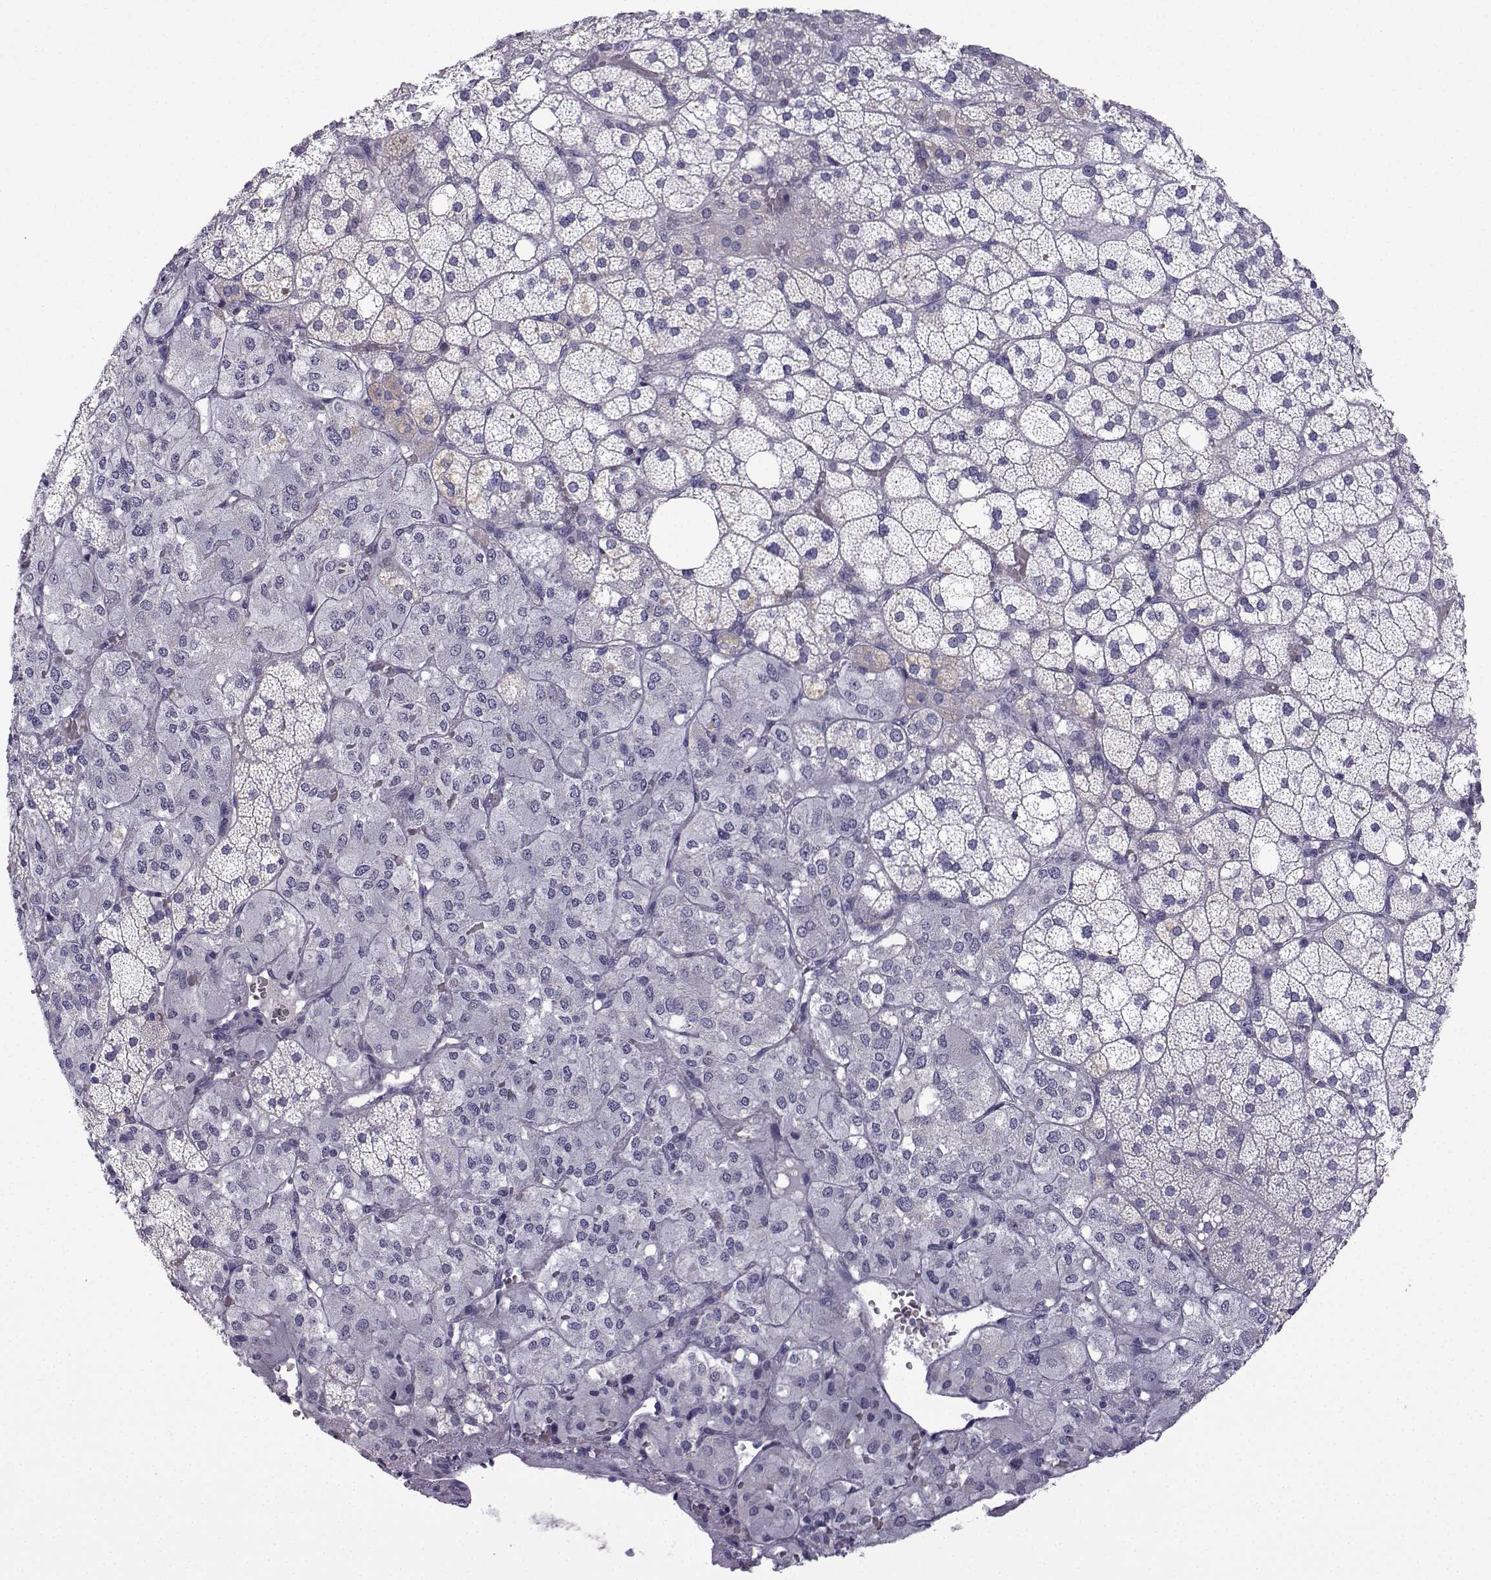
{"staining": {"intensity": "negative", "quantity": "none", "location": "none"}, "tissue": "adrenal gland", "cell_type": "Glandular cells", "image_type": "normal", "snomed": [{"axis": "morphology", "description": "Normal tissue, NOS"}, {"axis": "topography", "description": "Adrenal gland"}], "caption": "The photomicrograph displays no significant expression in glandular cells of adrenal gland.", "gene": "SPACA7", "patient": {"sex": "male", "age": 53}}